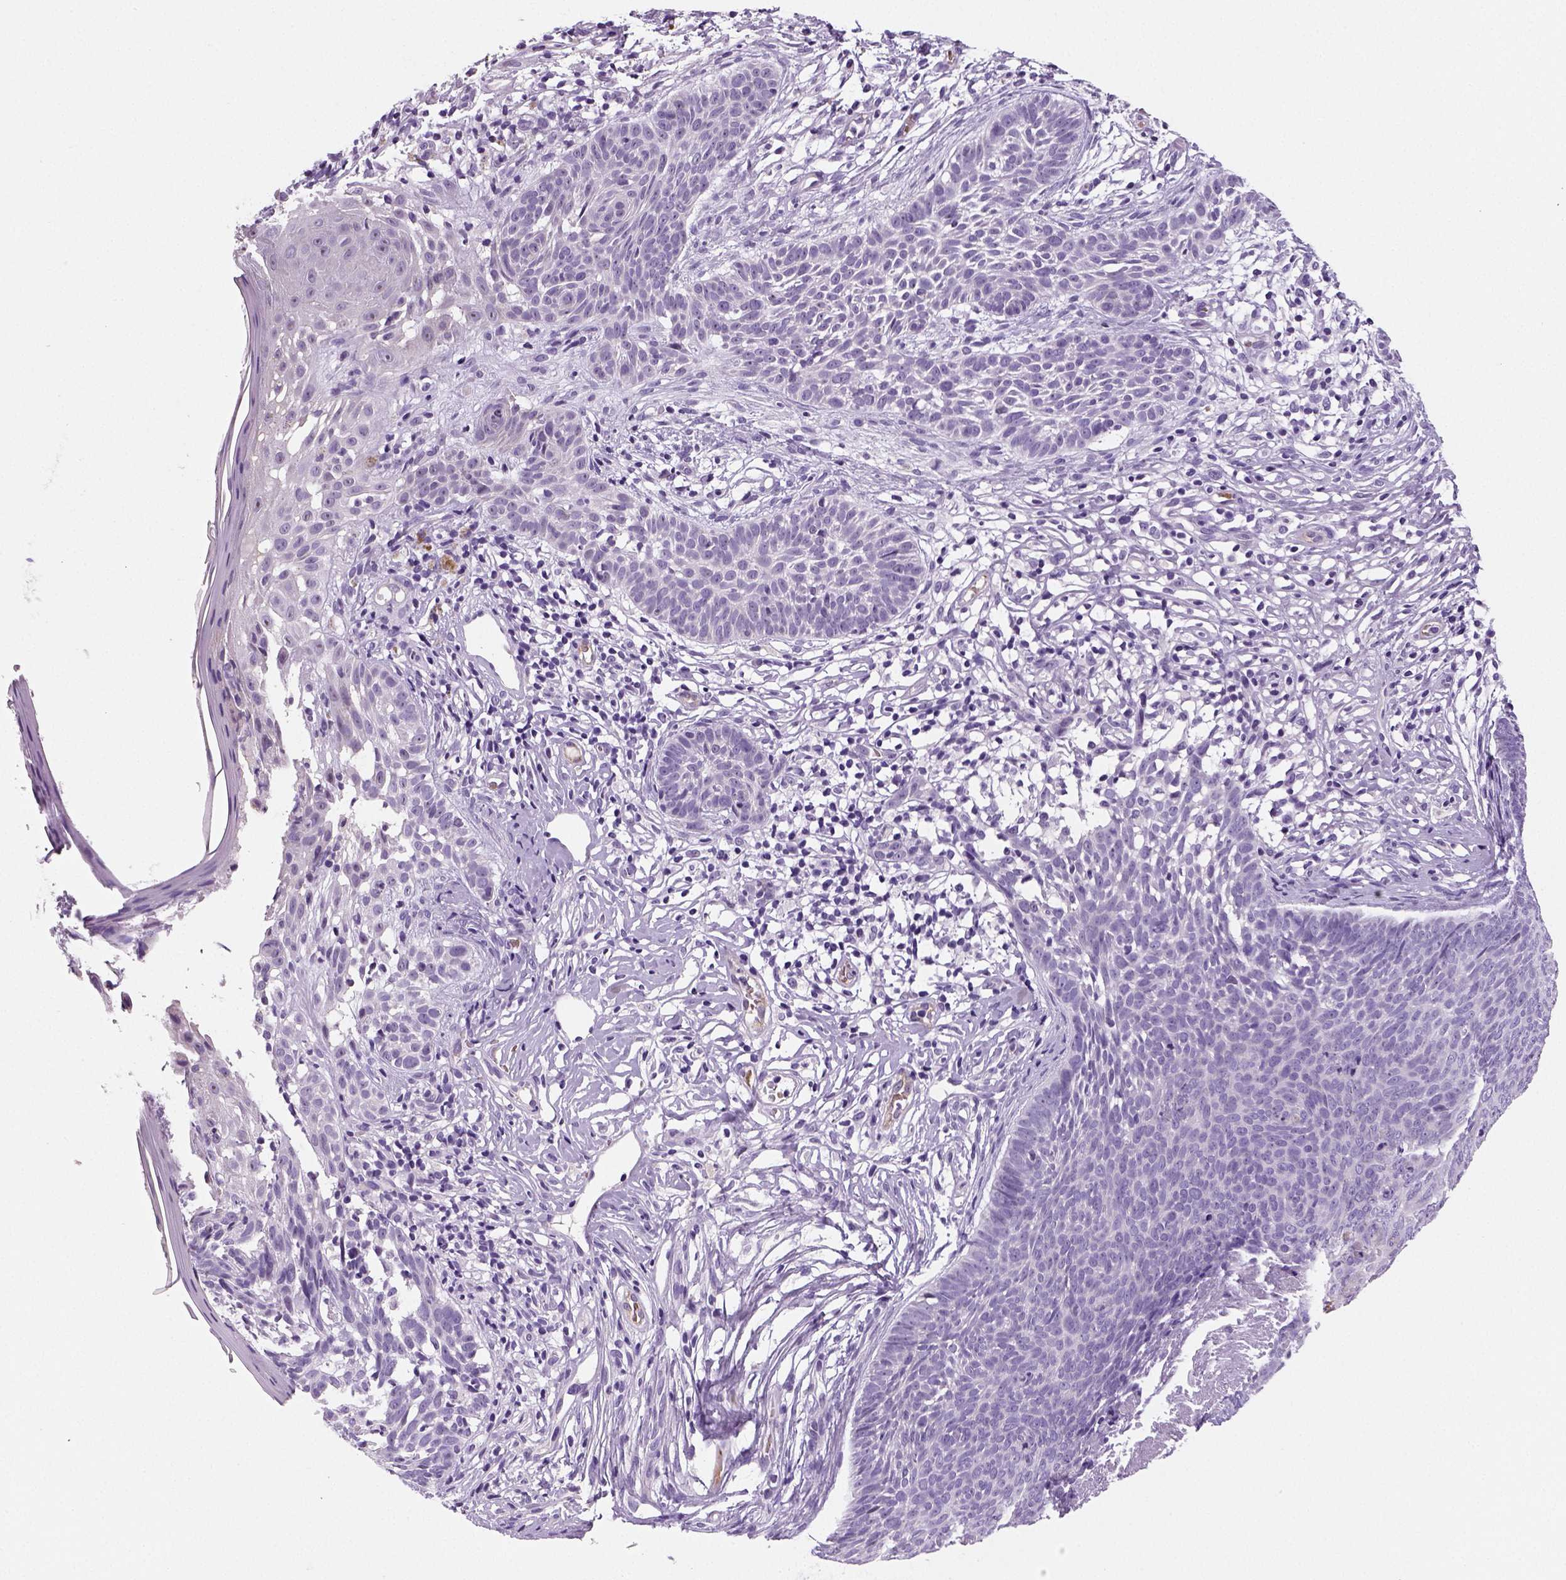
{"staining": {"intensity": "negative", "quantity": "none", "location": "none"}, "tissue": "skin cancer", "cell_type": "Tumor cells", "image_type": "cancer", "snomed": [{"axis": "morphology", "description": "Basal cell carcinoma"}, {"axis": "topography", "description": "Skin"}], "caption": "DAB (3,3'-diaminobenzidine) immunohistochemical staining of human skin basal cell carcinoma shows no significant staining in tumor cells.", "gene": "TSPAN7", "patient": {"sex": "male", "age": 85}}